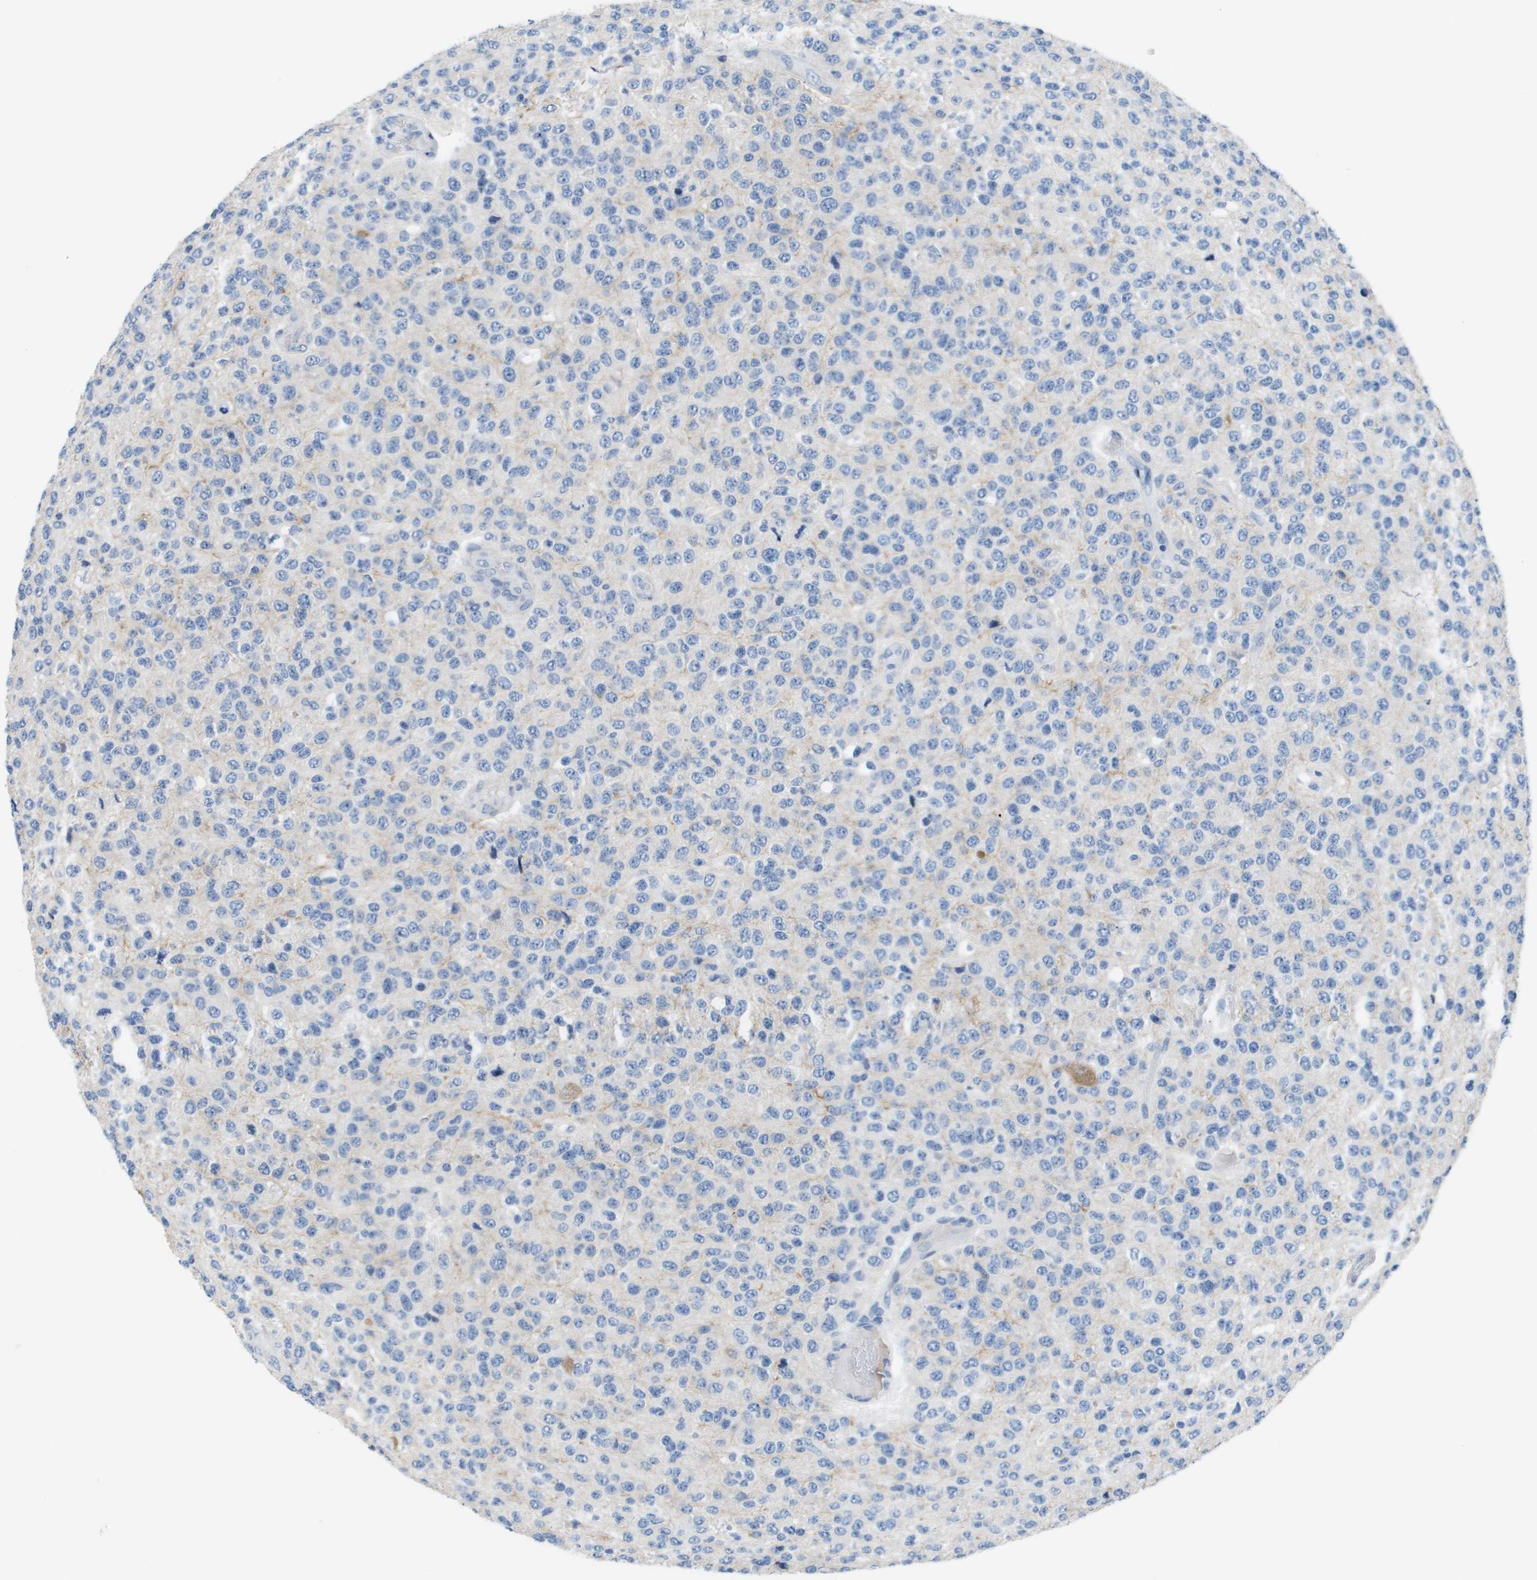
{"staining": {"intensity": "negative", "quantity": "none", "location": "none"}, "tissue": "glioma", "cell_type": "Tumor cells", "image_type": "cancer", "snomed": [{"axis": "morphology", "description": "Glioma, malignant, High grade"}, {"axis": "topography", "description": "pancreas cauda"}], "caption": "Tumor cells are negative for protein expression in human glioma. Brightfield microscopy of immunohistochemistry stained with DAB (brown) and hematoxylin (blue), captured at high magnification.", "gene": "NCS1", "patient": {"sex": "male", "age": 60}}